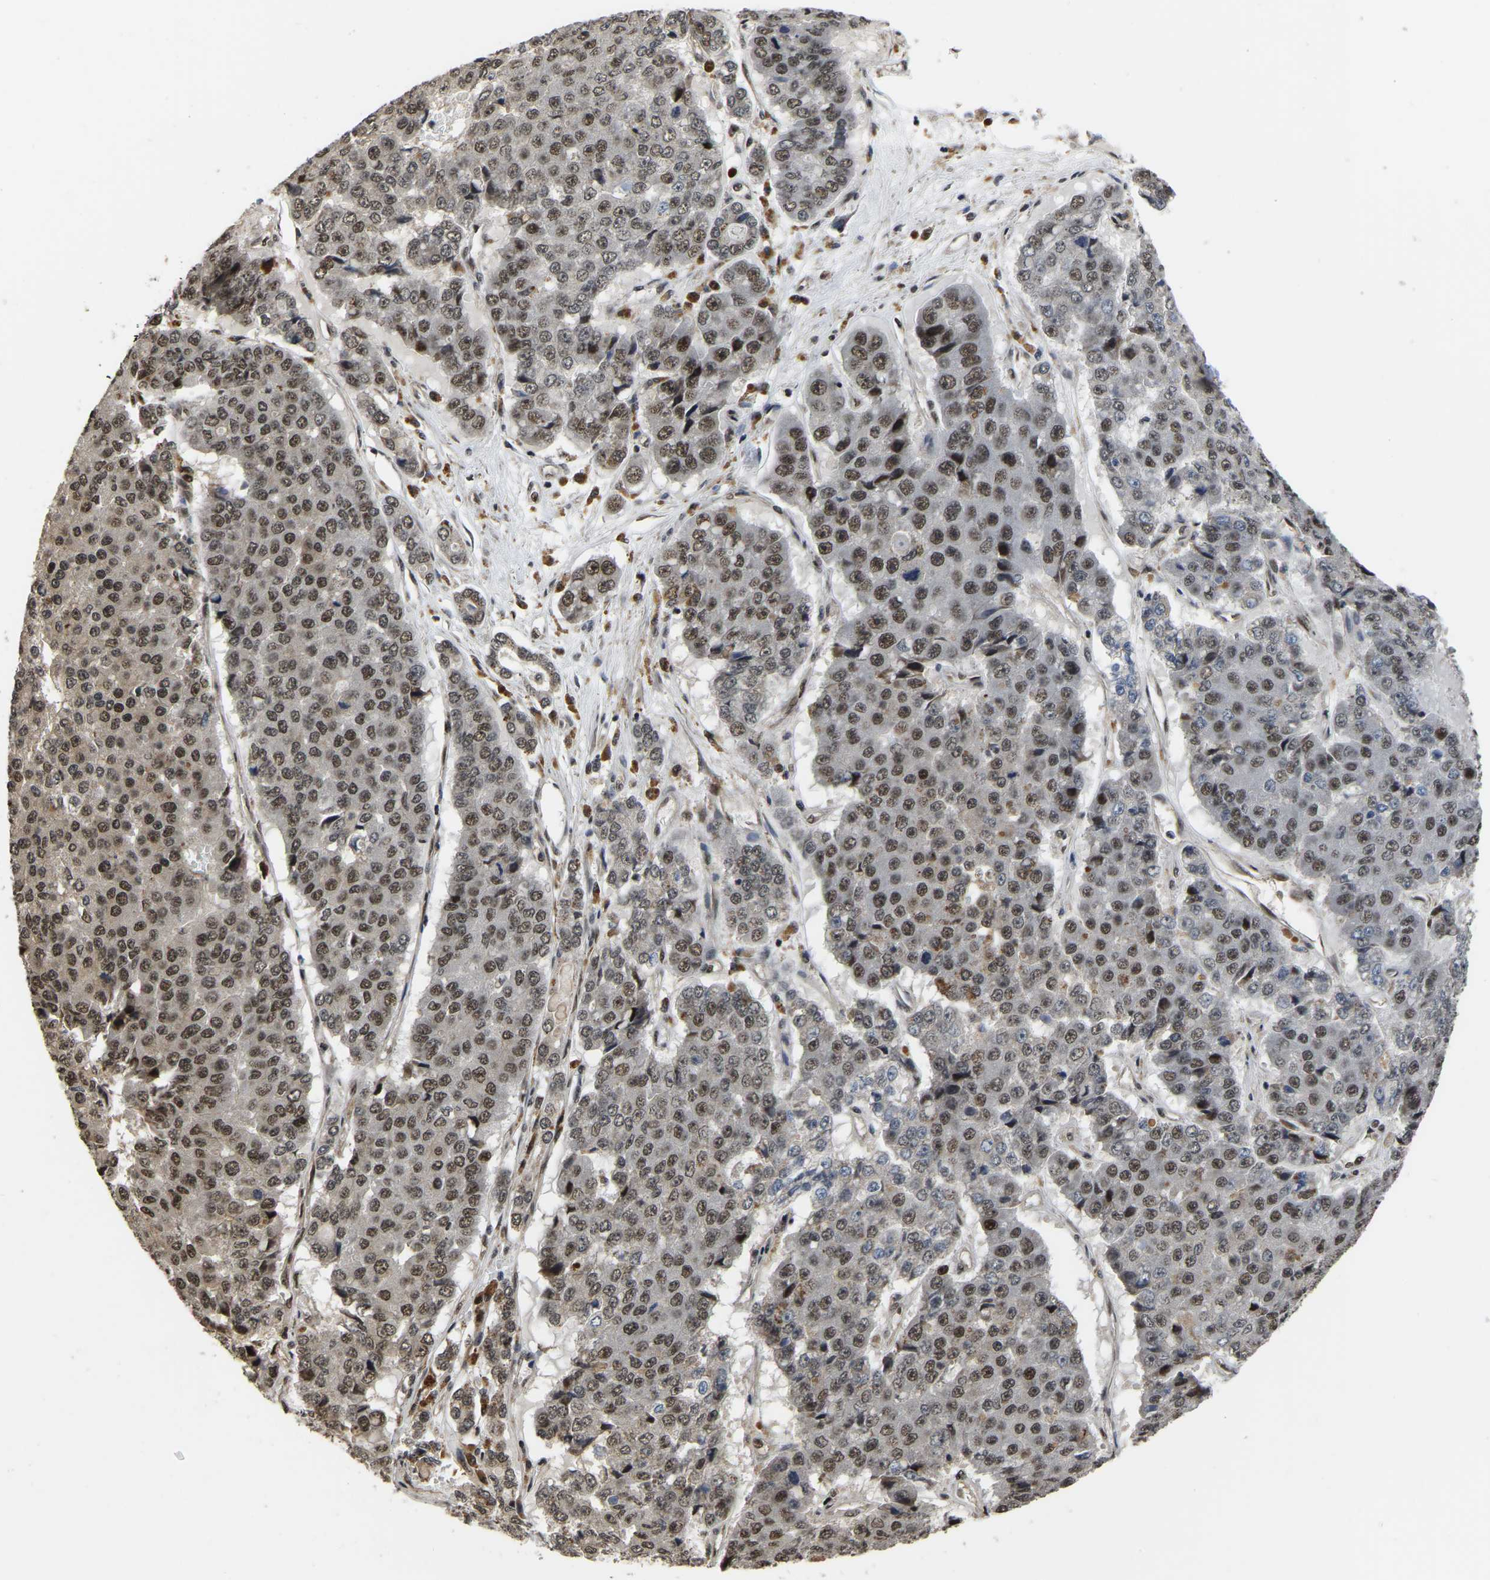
{"staining": {"intensity": "moderate", "quantity": ">75%", "location": "nuclear"}, "tissue": "pancreatic cancer", "cell_type": "Tumor cells", "image_type": "cancer", "snomed": [{"axis": "morphology", "description": "Adenocarcinoma, NOS"}, {"axis": "topography", "description": "Pancreas"}], "caption": "Moderate nuclear protein expression is present in approximately >75% of tumor cells in pancreatic cancer. (DAB IHC with brightfield microscopy, high magnification).", "gene": "CIAO1", "patient": {"sex": "male", "age": 50}}